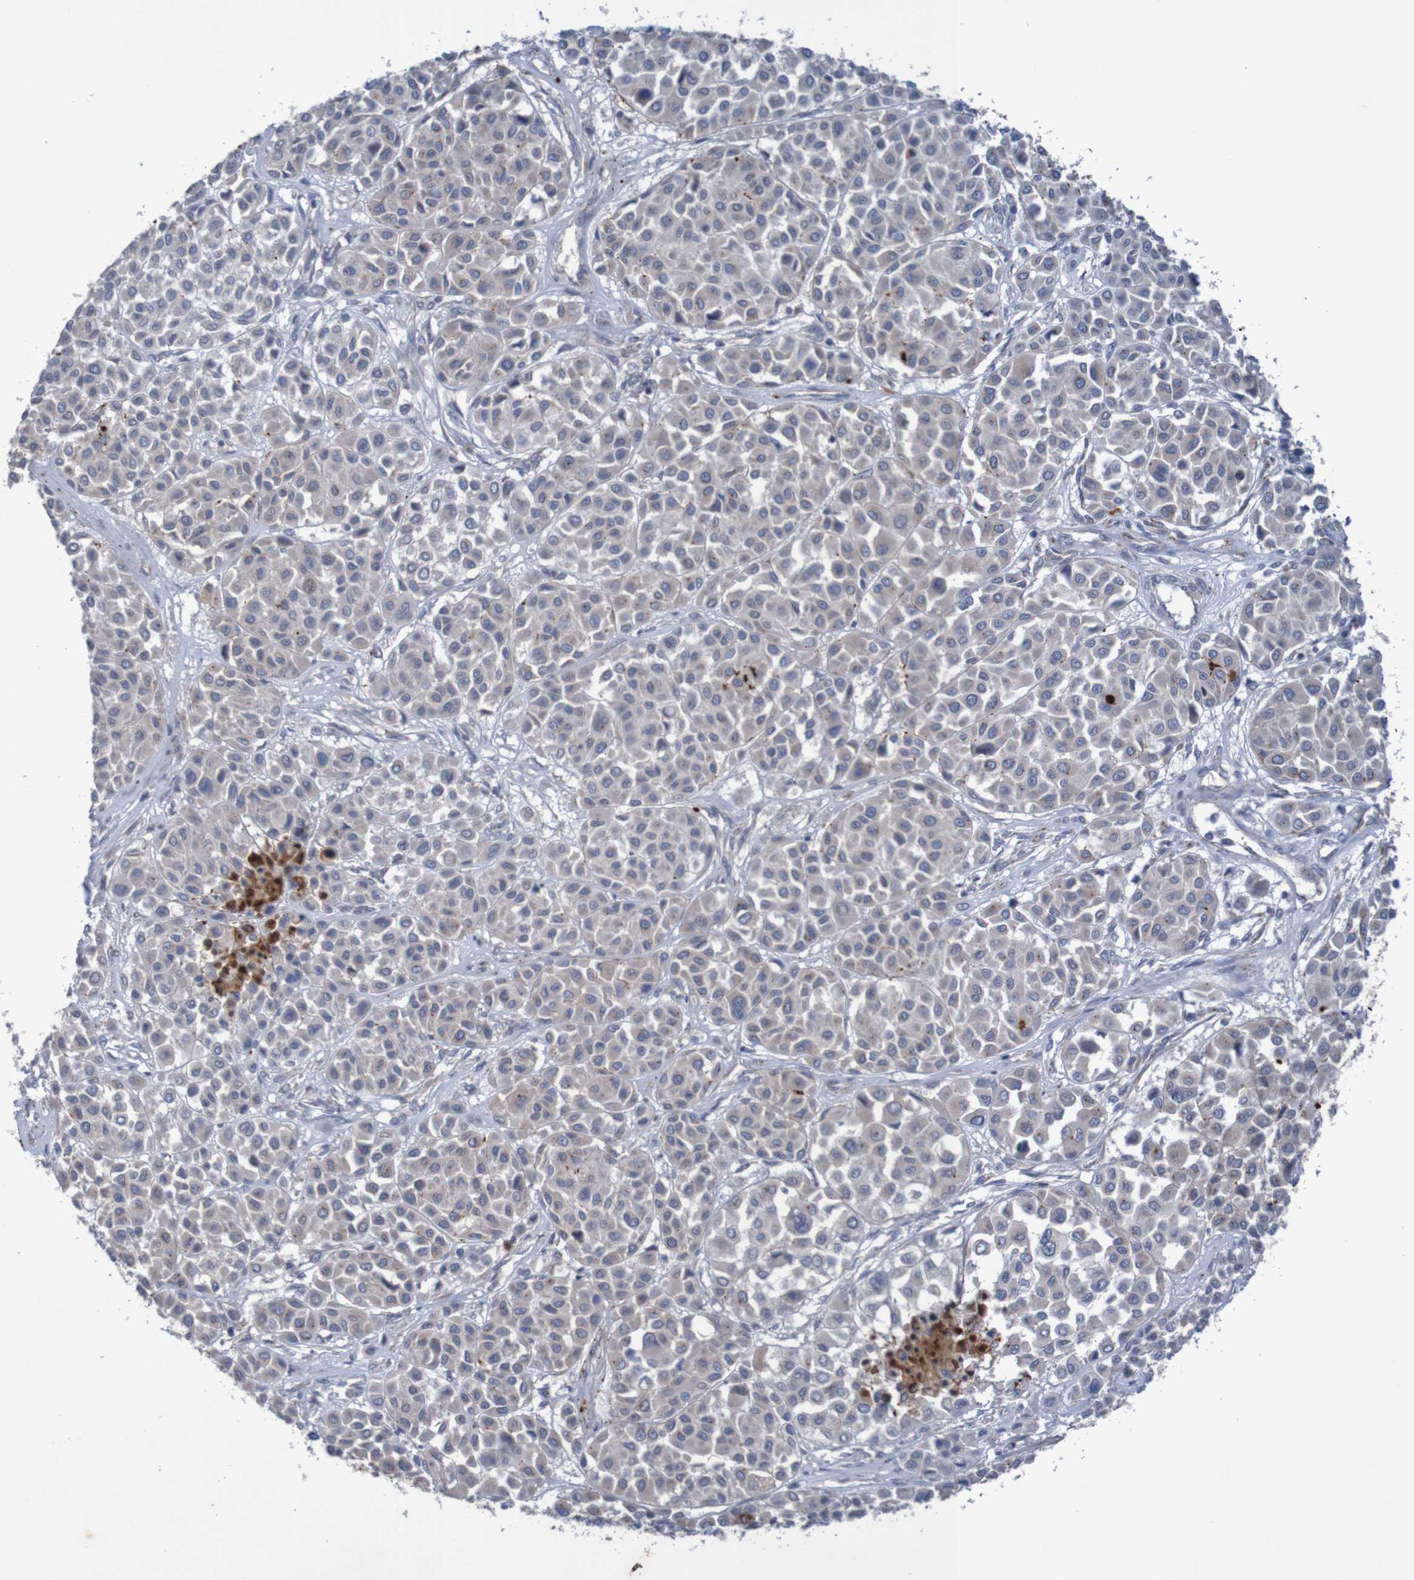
{"staining": {"intensity": "weak", "quantity": ">75%", "location": "cytoplasmic/membranous"}, "tissue": "melanoma", "cell_type": "Tumor cells", "image_type": "cancer", "snomed": [{"axis": "morphology", "description": "Malignant melanoma, Metastatic site"}, {"axis": "topography", "description": "Soft tissue"}], "caption": "Brown immunohistochemical staining in human melanoma displays weak cytoplasmic/membranous expression in approximately >75% of tumor cells.", "gene": "ANGPT4", "patient": {"sex": "male", "age": 41}}